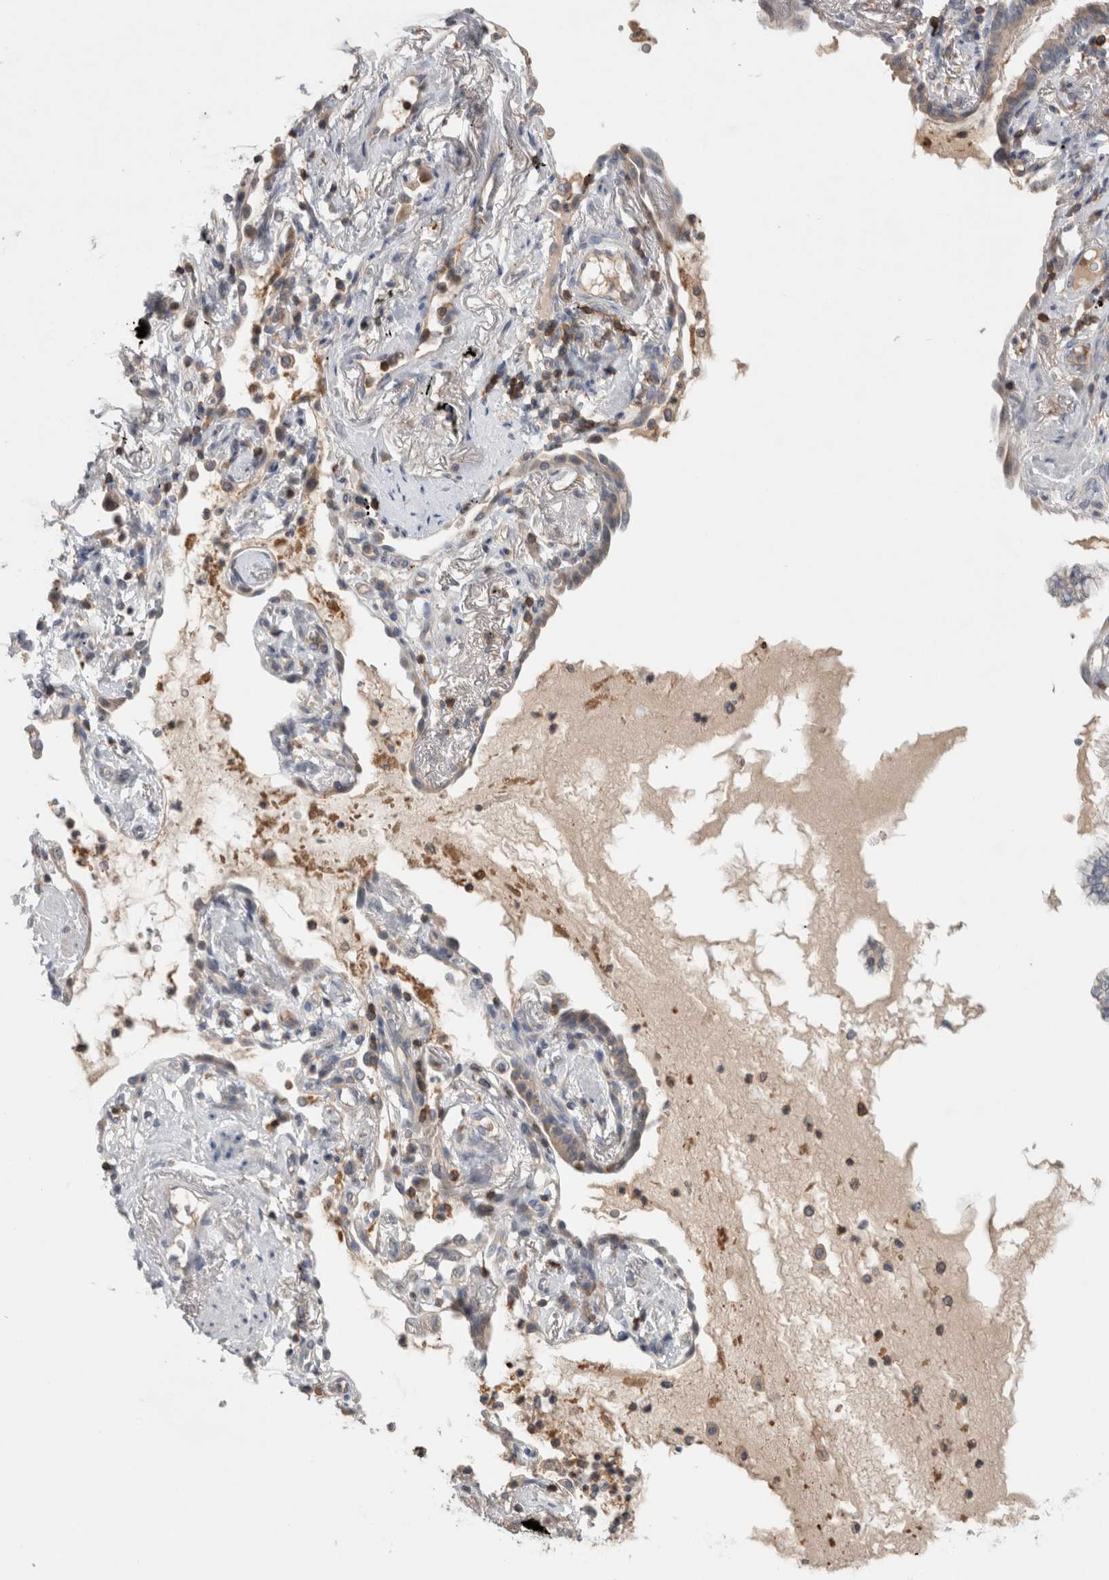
{"staining": {"intensity": "negative", "quantity": "none", "location": "none"}, "tissue": "lung cancer", "cell_type": "Tumor cells", "image_type": "cancer", "snomed": [{"axis": "morphology", "description": "Adenocarcinoma, NOS"}, {"axis": "topography", "description": "Lung"}], "caption": "High power microscopy micrograph of an immunohistochemistry (IHC) photomicrograph of lung adenocarcinoma, revealing no significant staining in tumor cells. (Brightfield microscopy of DAB immunohistochemistry at high magnification).", "gene": "GFRA2", "patient": {"sex": "female", "age": 70}}